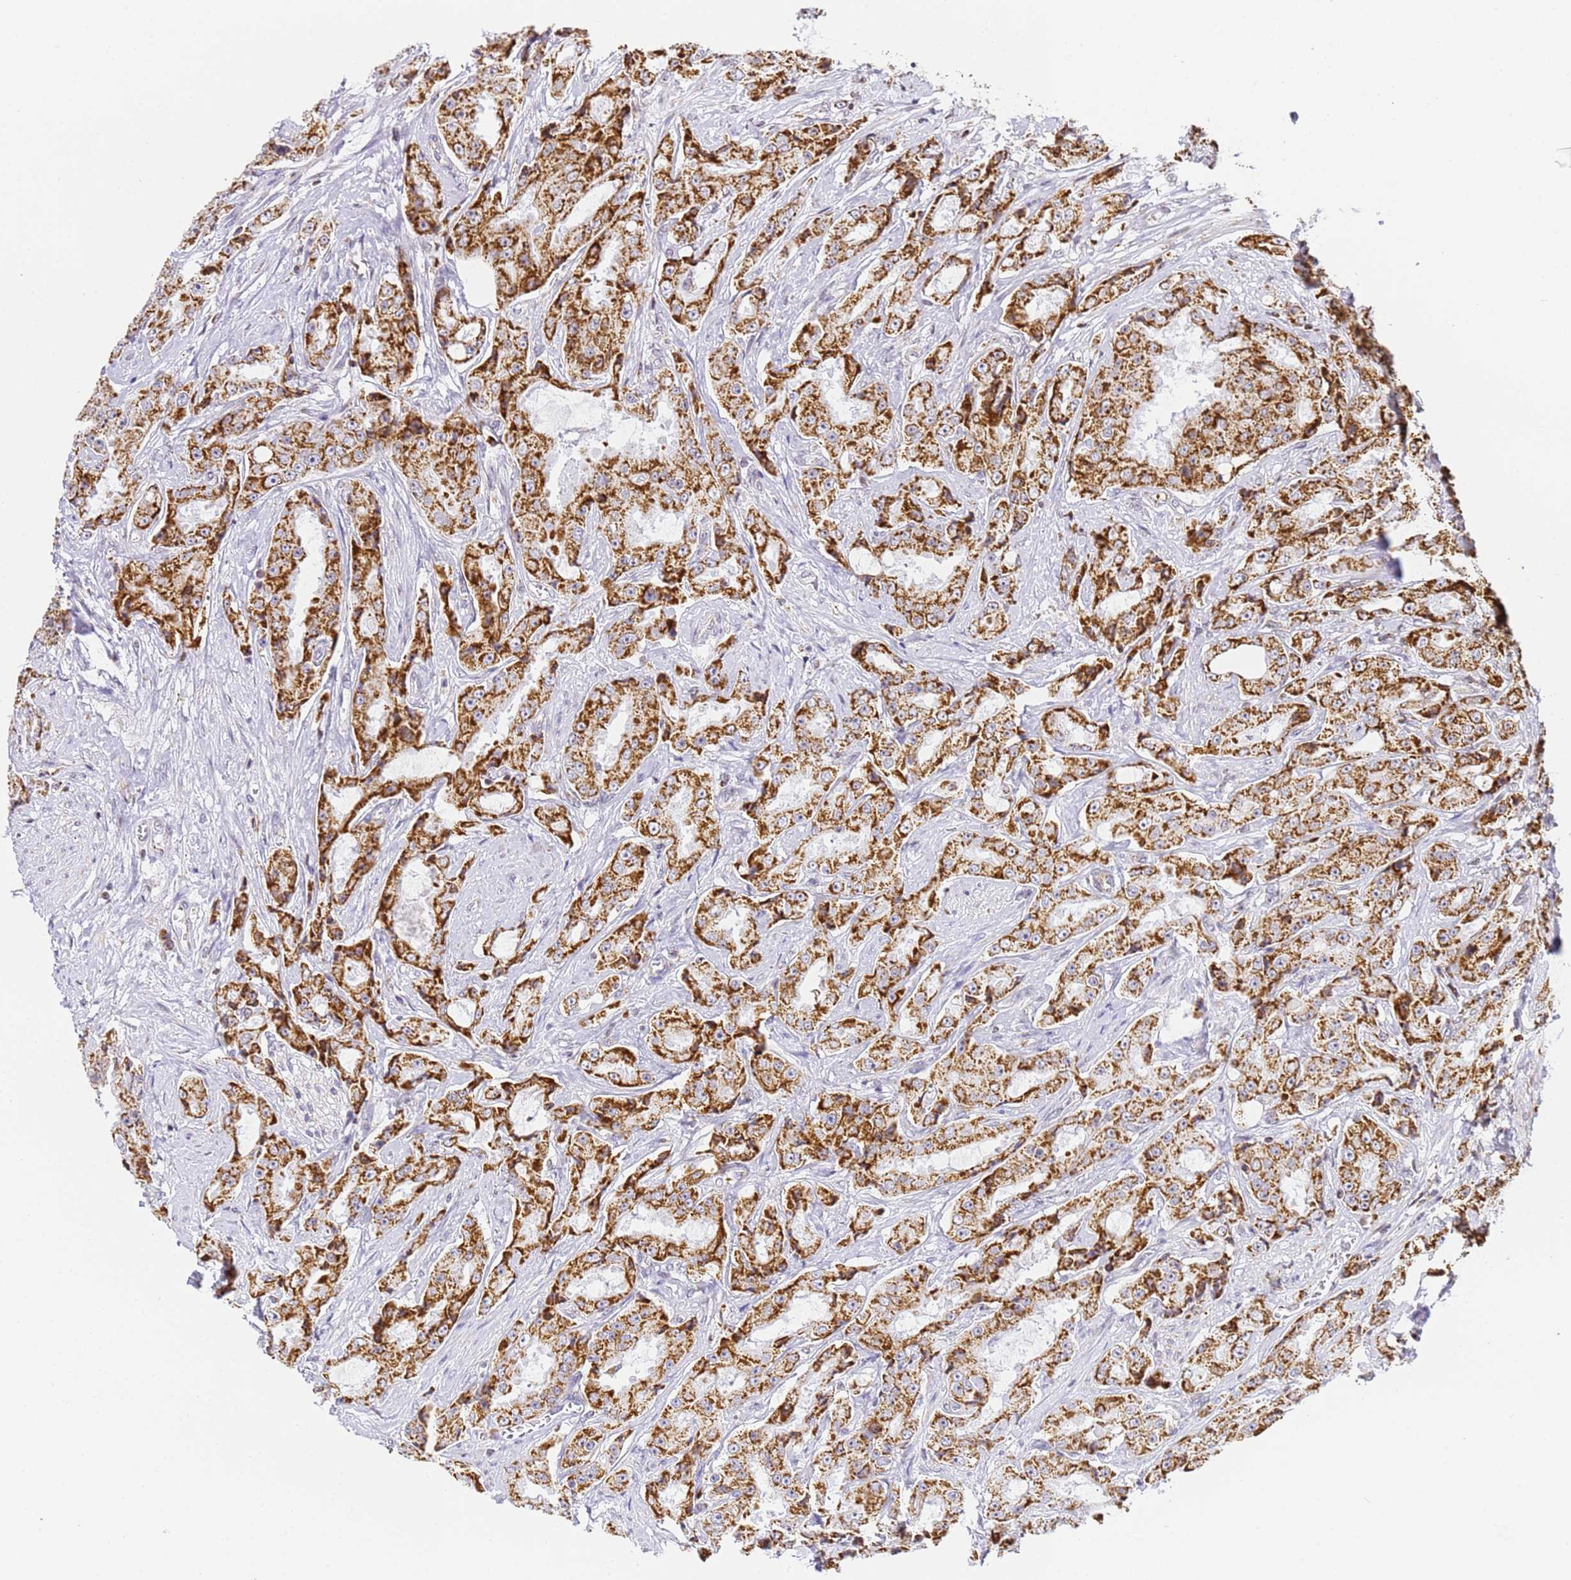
{"staining": {"intensity": "strong", "quantity": ">75%", "location": "cytoplasmic/membranous"}, "tissue": "prostate cancer", "cell_type": "Tumor cells", "image_type": "cancer", "snomed": [{"axis": "morphology", "description": "Adenocarcinoma, High grade"}, {"axis": "topography", "description": "Prostate"}], "caption": "A micrograph of prostate cancer stained for a protein shows strong cytoplasmic/membranous brown staining in tumor cells. (DAB (3,3'-diaminobenzidine) = brown stain, brightfield microscopy at high magnification).", "gene": "HSPE1", "patient": {"sex": "male", "age": 73}}